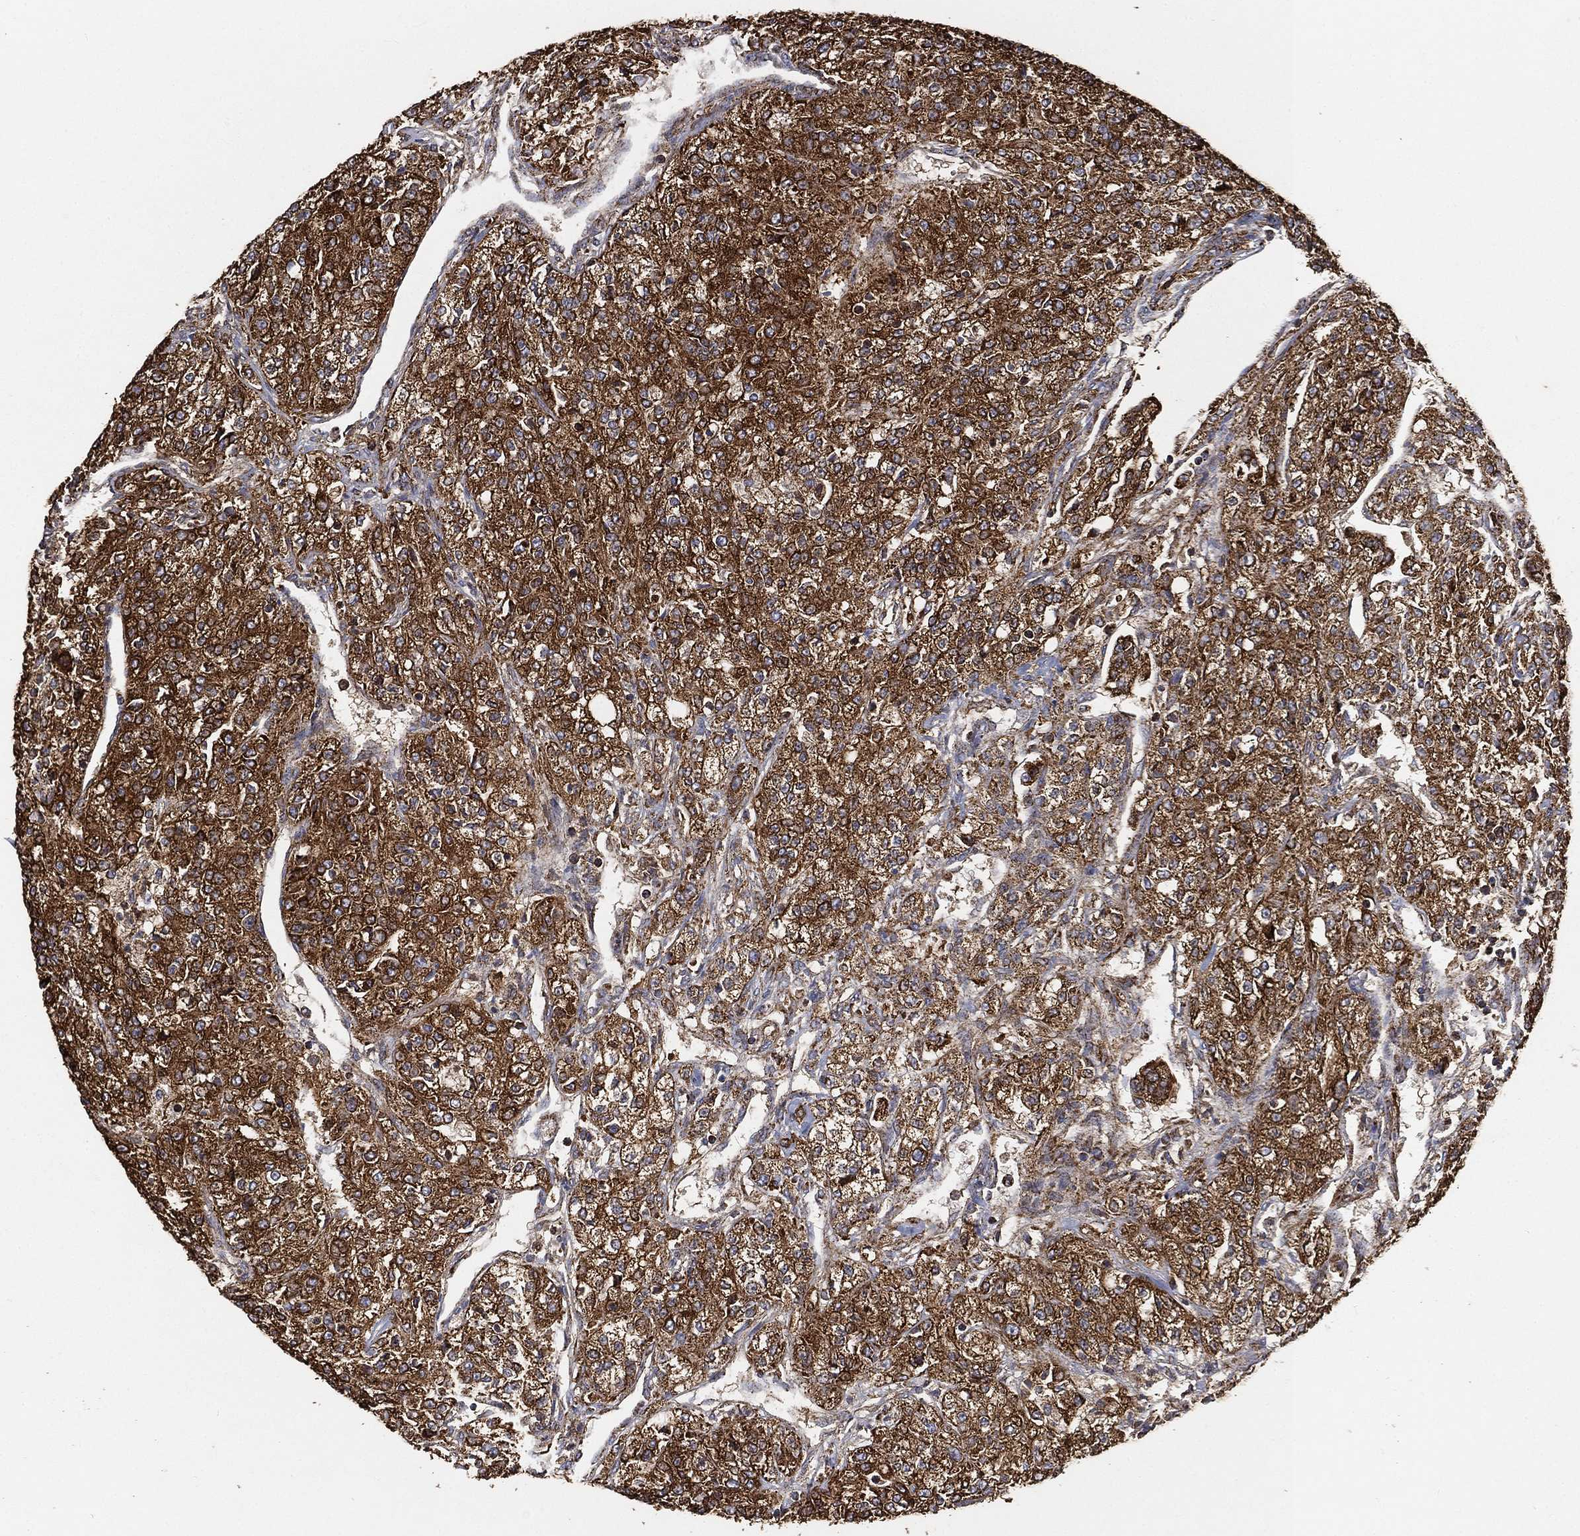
{"staining": {"intensity": "strong", "quantity": ">75%", "location": "cytoplasmic/membranous"}, "tissue": "renal cancer", "cell_type": "Tumor cells", "image_type": "cancer", "snomed": [{"axis": "morphology", "description": "Adenocarcinoma, NOS"}, {"axis": "topography", "description": "Kidney"}], "caption": "Adenocarcinoma (renal) tissue exhibits strong cytoplasmic/membranous positivity in approximately >75% of tumor cells, visualized by immunohistochemistry.", "gene": "SLC38A7", "patient": {"sex": "female", "age": 63}}